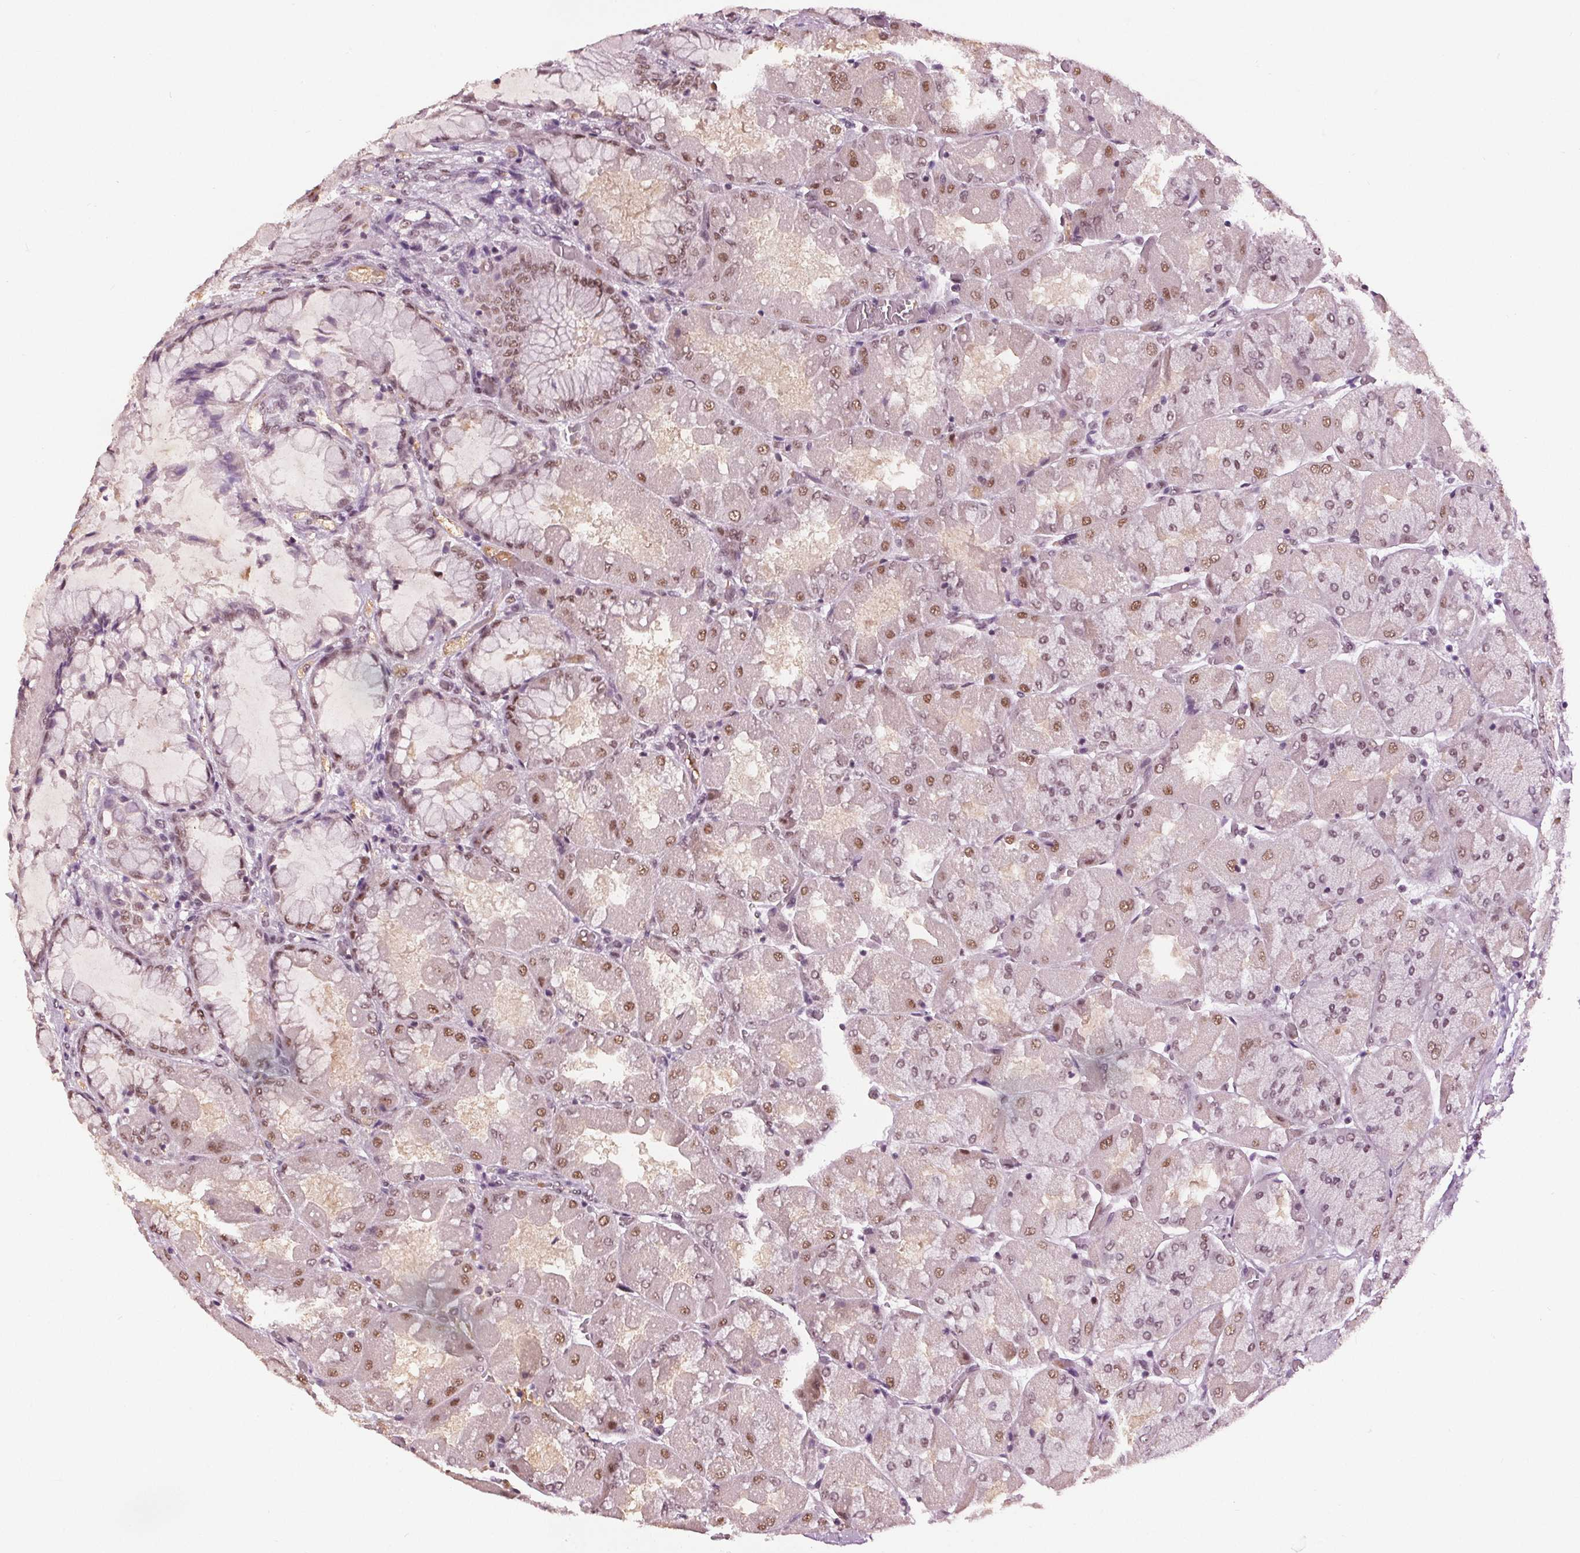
{"staining": {"intensity": "moderate", "quantity": ">75%", "location": "nuclear"}, "tissue": "stomach", "cell_type": "Glandular cells", "image_type": "normal", "snomed": [{"axis": "morphology", "description": "Normal tissue, NOS"}, {"axis": "topography", "description": "Stomach"}], "caption": "Normal stomach displays moderate nuclear expression in about >75% of glandular cells The staining was performed using DAB (3,3'-diaminobenzidine), with brown indicating positive protein expression. Nuclei are stained blue with hematoxylin..", "gene": "IWS1", "patient": {"sex": "female", "age": 61}}